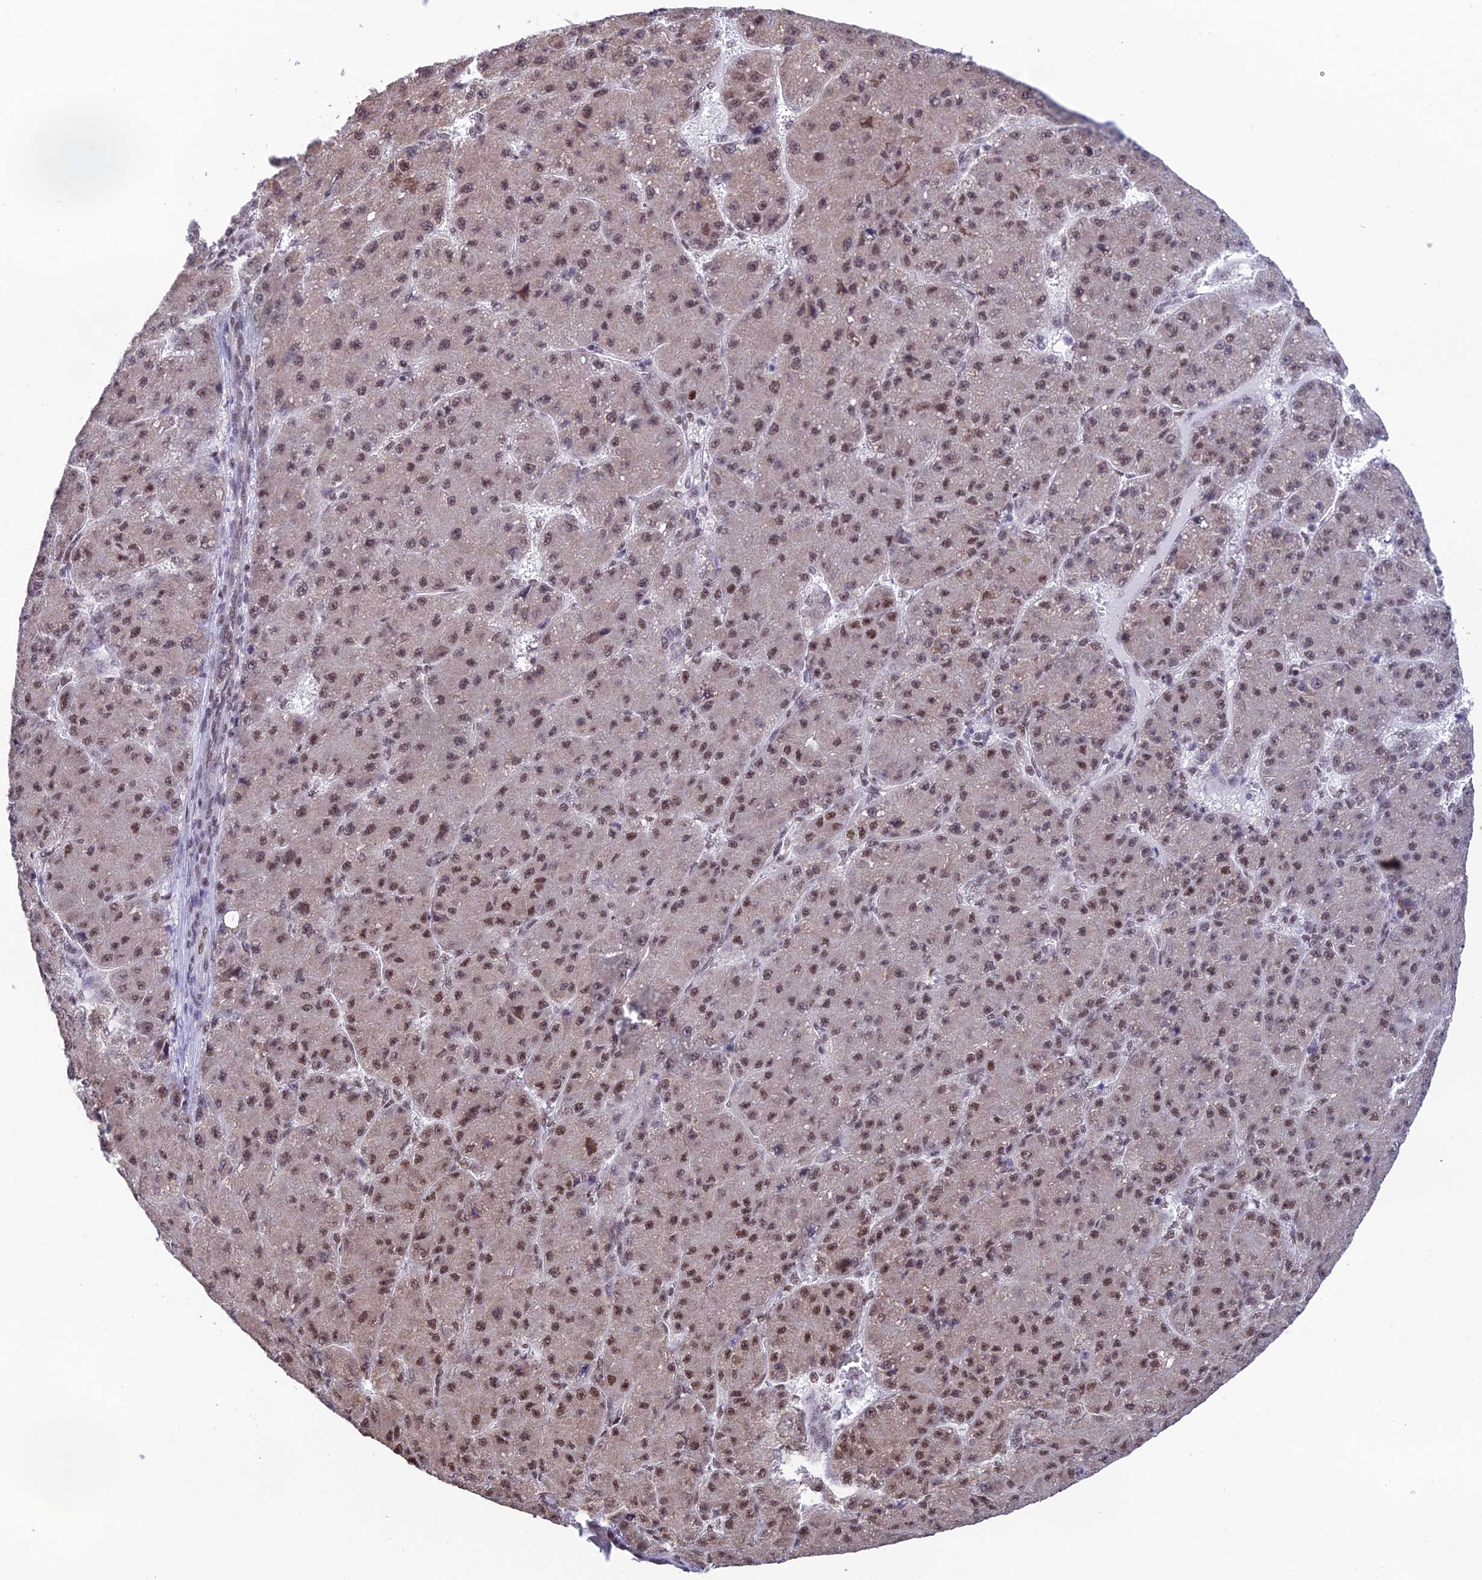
{"staining": {"intensity": "moderate", "quantity": ">75%", "location": "nuclear"}, "tissue": "liver cancer", "cell_type": "Tumor cells", "image_type": "cancer", "snomed": [{"axis": "morphology", "description": "Carcinoma, Hepatocellular, NOS"}, {"axis": "topography", "description": "Liver"}], "caption": "Moderate nuclear protein staining is present in approximately >75% of tumor cells in liver hepatocellular carcinoma.", "gene": "THOC7", "patient": {"sex": "male", "age": 67}}